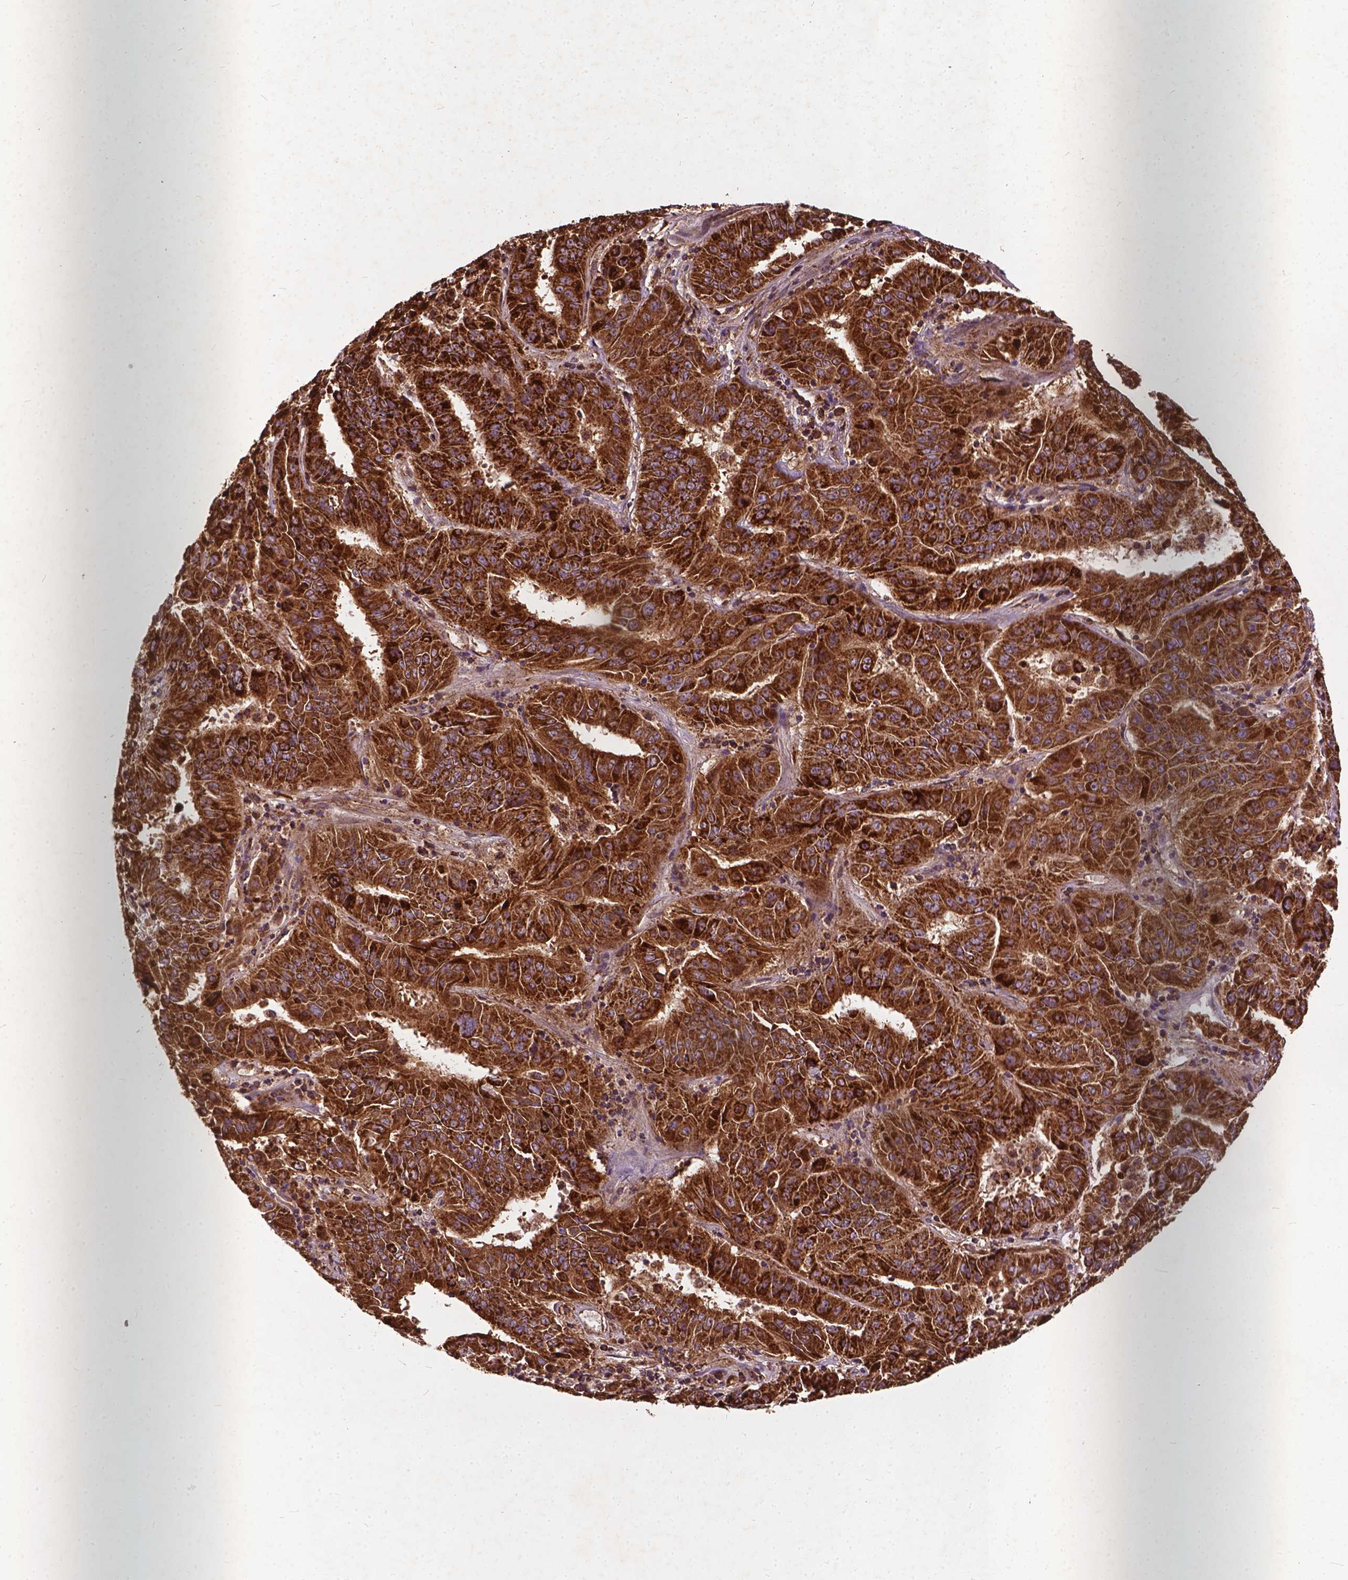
{"staining": {"intensity": "strong", "quantity": ">75%", "location": "cytoplasmic/membranous"}, "tissue": "pancreatic cancer", "cell_type": "Tumor cells", "image_type": "cancer", "snomed": [{"axis": "morphology", "description": "Adenocarcinoma, NOS"}, {"axis": "topography", "description": "Pancreas"}], "caption": "This is an image of immunohistochemistry staining of pancreatic cancer, which shows strong staining in the cytoplasmic/membranous of tumor cells.", "gene": "UBXN2A", "patient": {"sex": "male", "age": 63}}